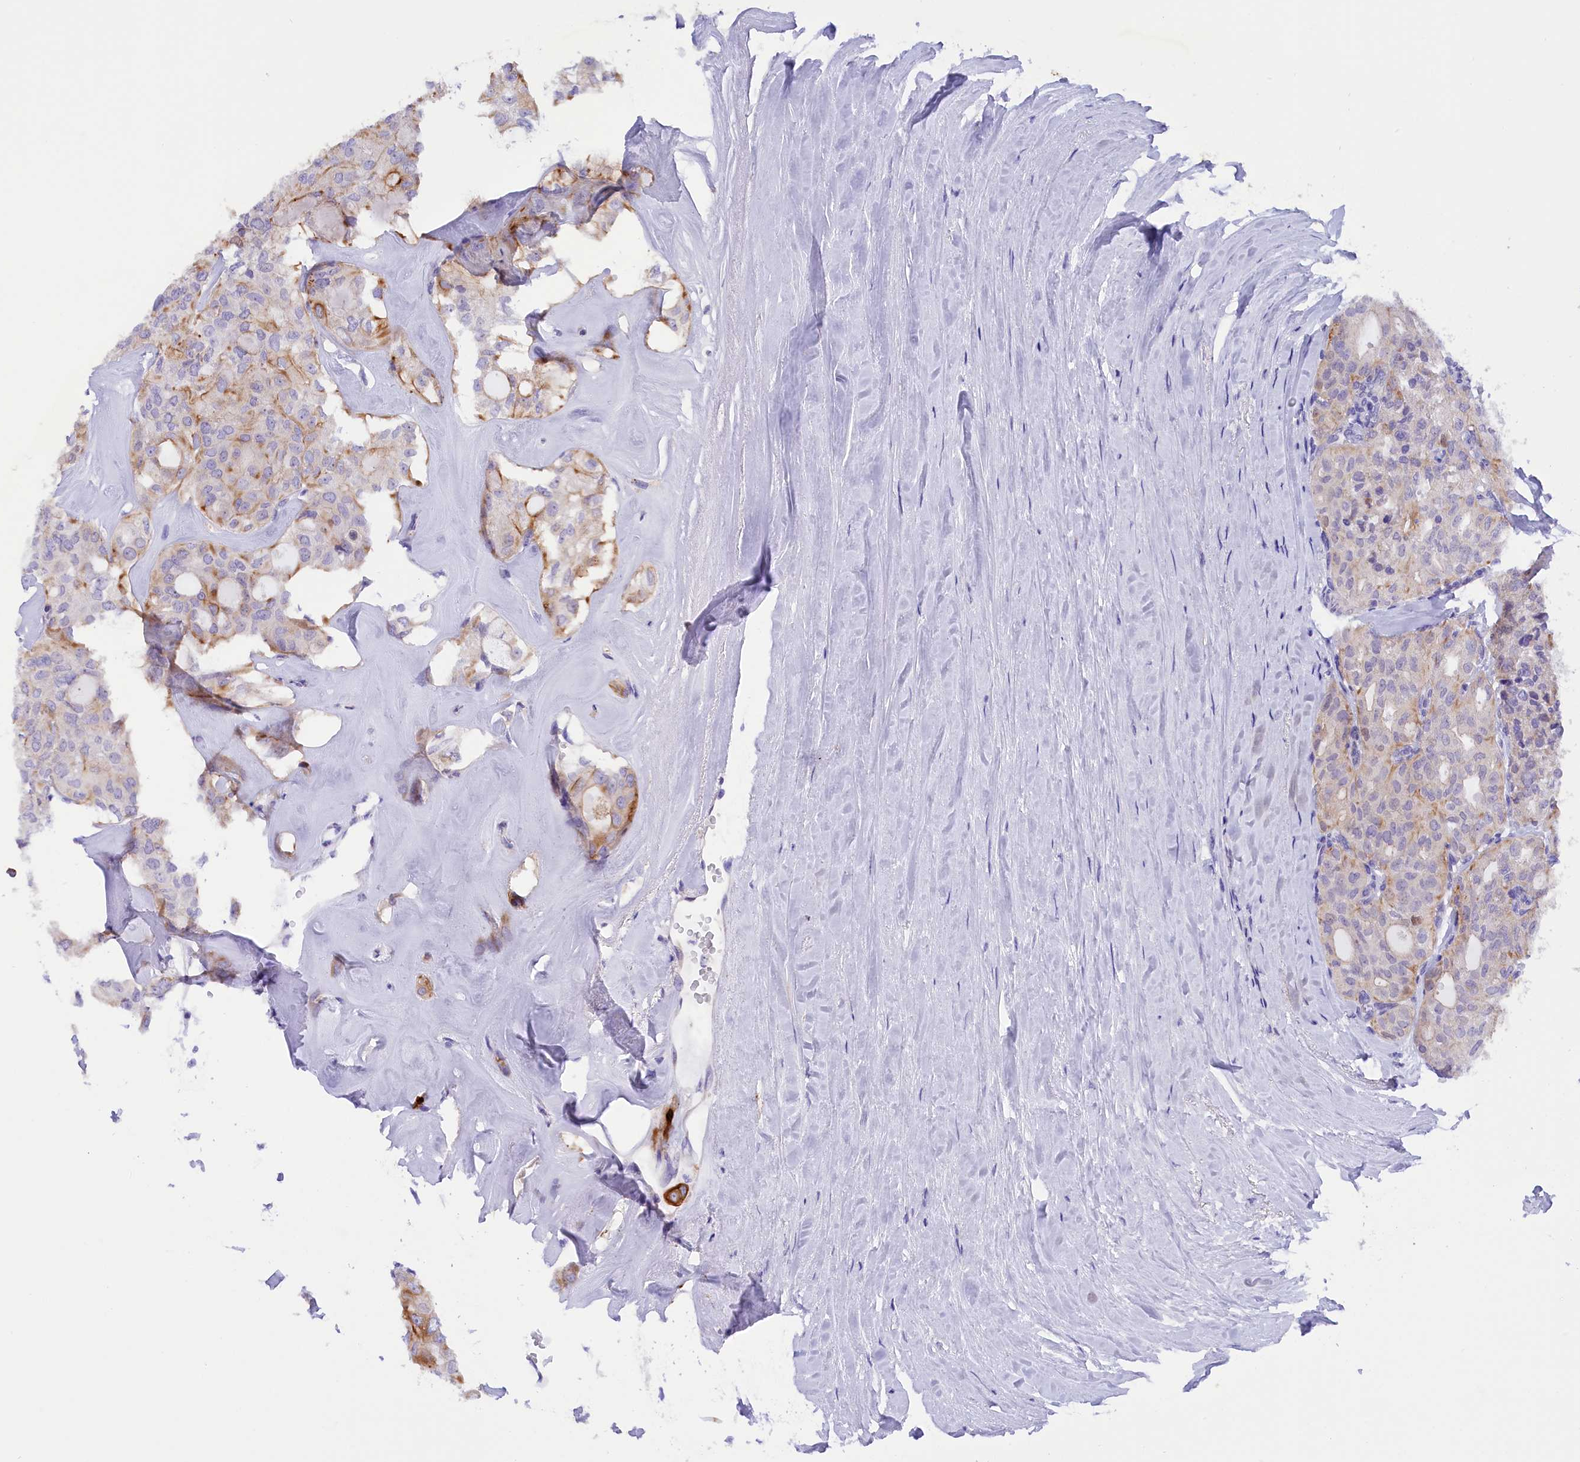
{"staining": {"intensity": "moderate", "quantity": "<25%", "location": "cytoplasmic/membranous"}, "tissue": "thyroid cancer", "cell_type": "Tumor cells", "image_type": "cancer", "snomed": [{"axis": "morphology", "description": "Follicular adenoma carcinoma, NOS"}, {"axis": "topography", "description": "Thyroid gland"}], "caption": "Immunohistochemical staining of thyroid cancer (follicular adenoma carcinoma) displays low levels of moderate cytoplasmic/membranous positivity in about <25% of tumor cells. The staining was performed using DAB, with brown indicating positive protein expression. Nuclei are stained blue with hematoxylin.", "gene": "PKIA", "patient": {"sex": "male", "age": 75}}